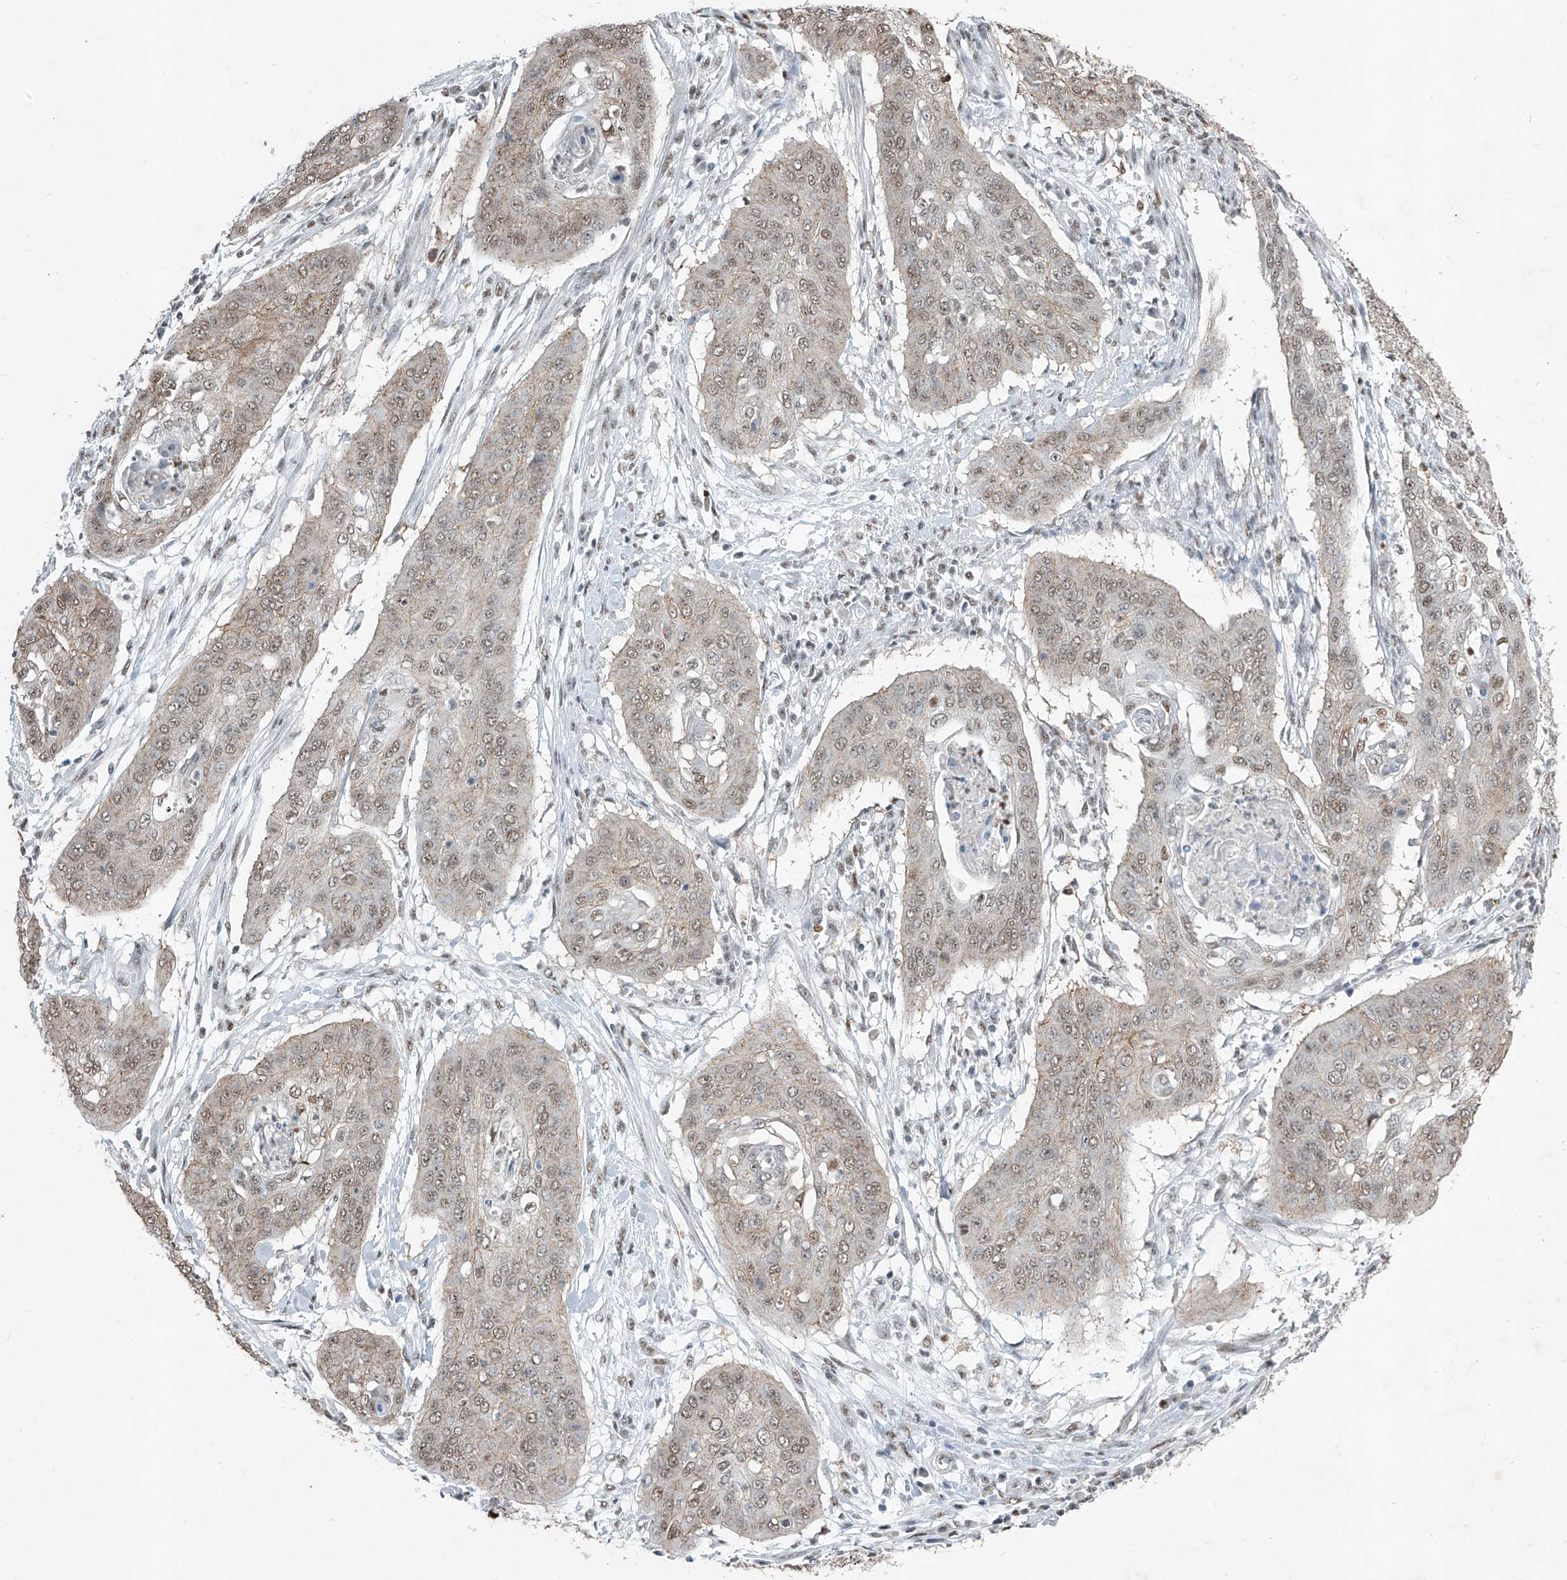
{"staining": {"intensity": "weak", "quantity": "25%-75%", "location": "cytoplasmic/membranous,nuclear"}, "tissue": "cervical cancer", "cell_type": "Tumor cells", "image_type": "cancer", "snomed": [{"axis": "morphology", "description": "Squamous cell carcinoma, NOS"}, {"axis": "topography", "description": "Cervix"}], "caption": "About 25%-75% of tumor cells in cervical squamous cell carcinoma display weak cytoplasmic/membranous and nuclear protein staining as visualized by brown immunohistochemical staining.", "gene": "TFEC", "patient": {"sex": "female", "age": 39}}